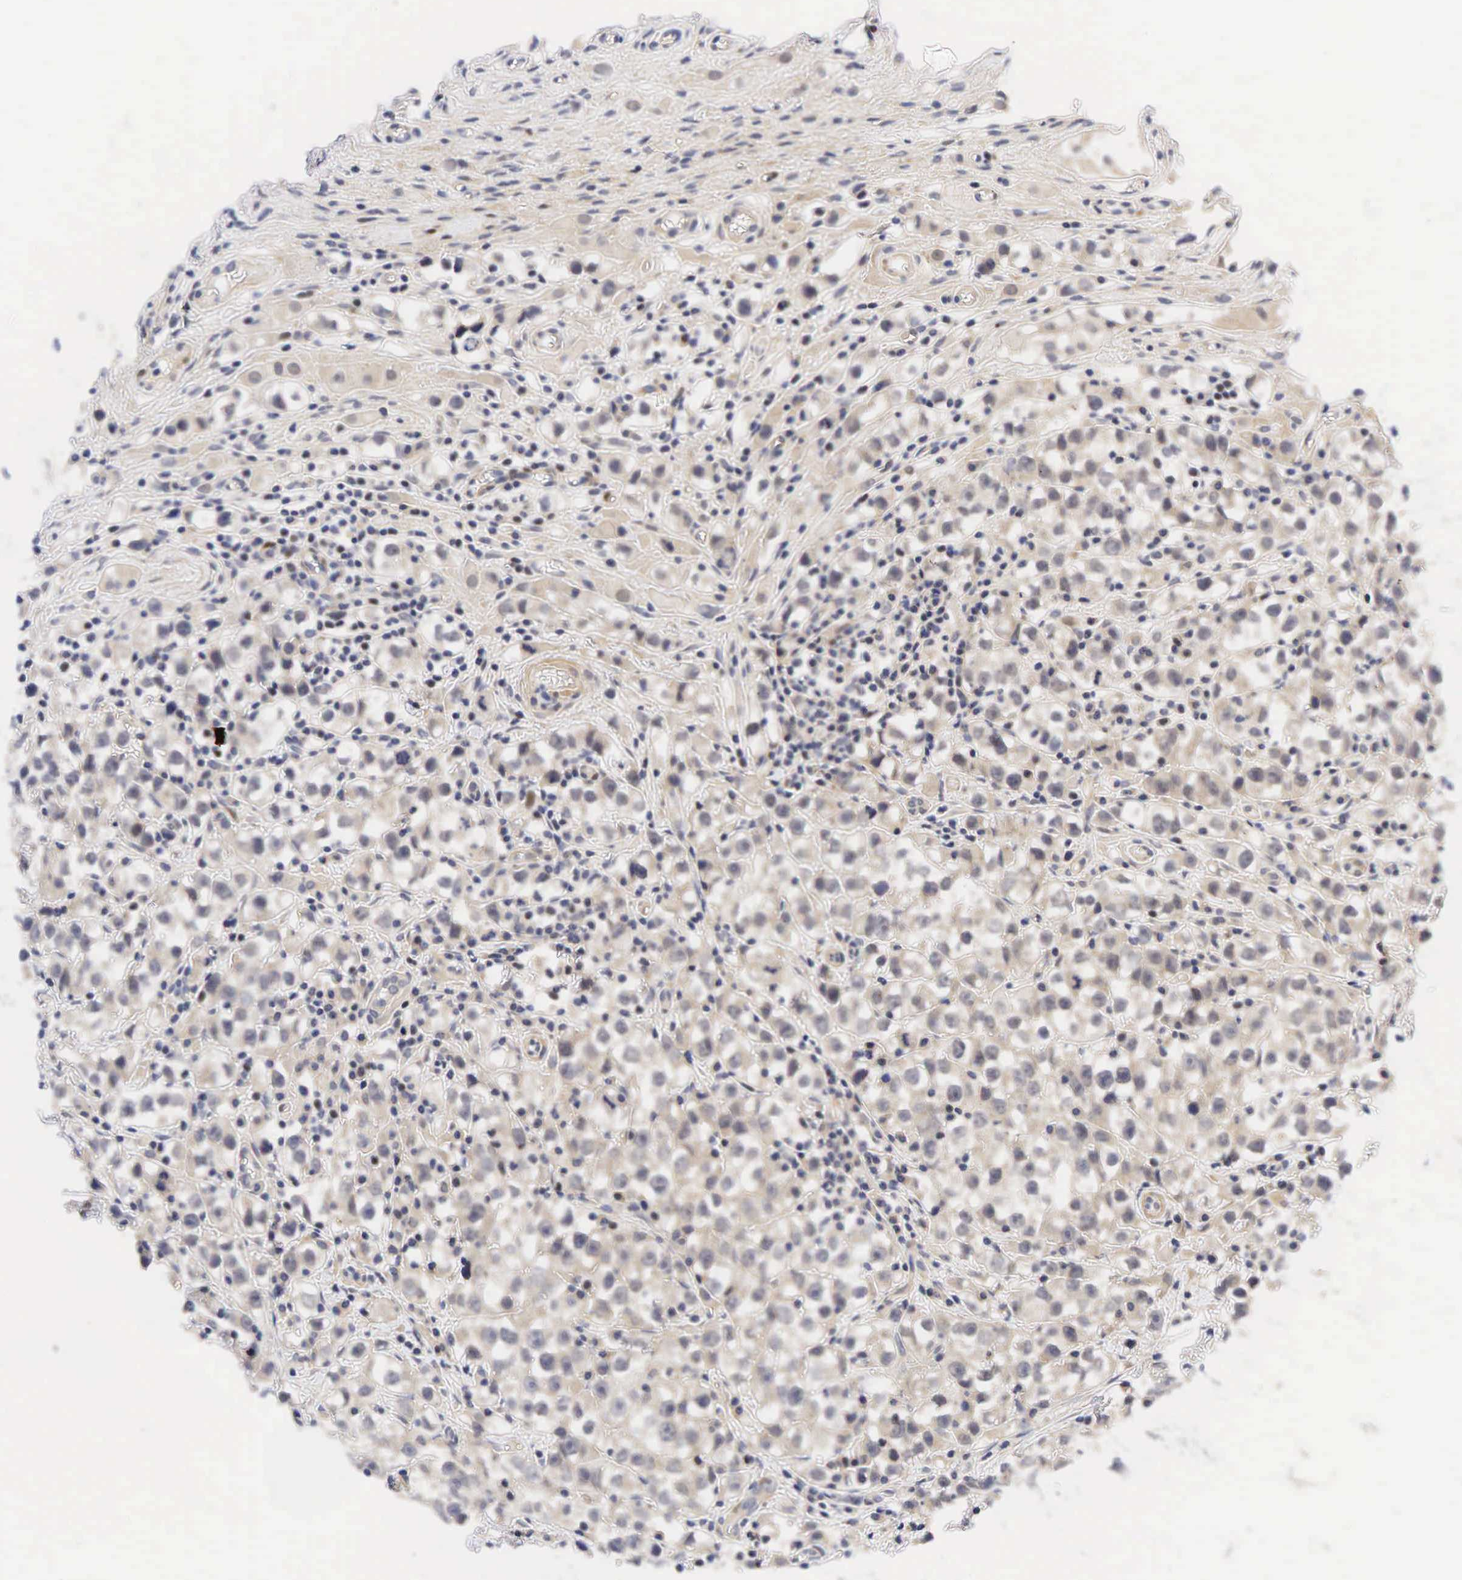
{"staining": {"intensity": "negative", "quantity": "none", "location": "none"}, "tissue": "testis cancer", "cell_type": "Tumor cells", "image_type": "cancer", "snomed": [{"axis": "morphology", "description": "Seminoma, NOS"}, {"axis": "topography", "description": "Testis"}], "caption": "This is an immunohistochemistry (IHC) micrograph of testis cancer. There is no expression in tumor cells.", "gene": "CCND1", "patient": {"sex": "male", "age": 35}}